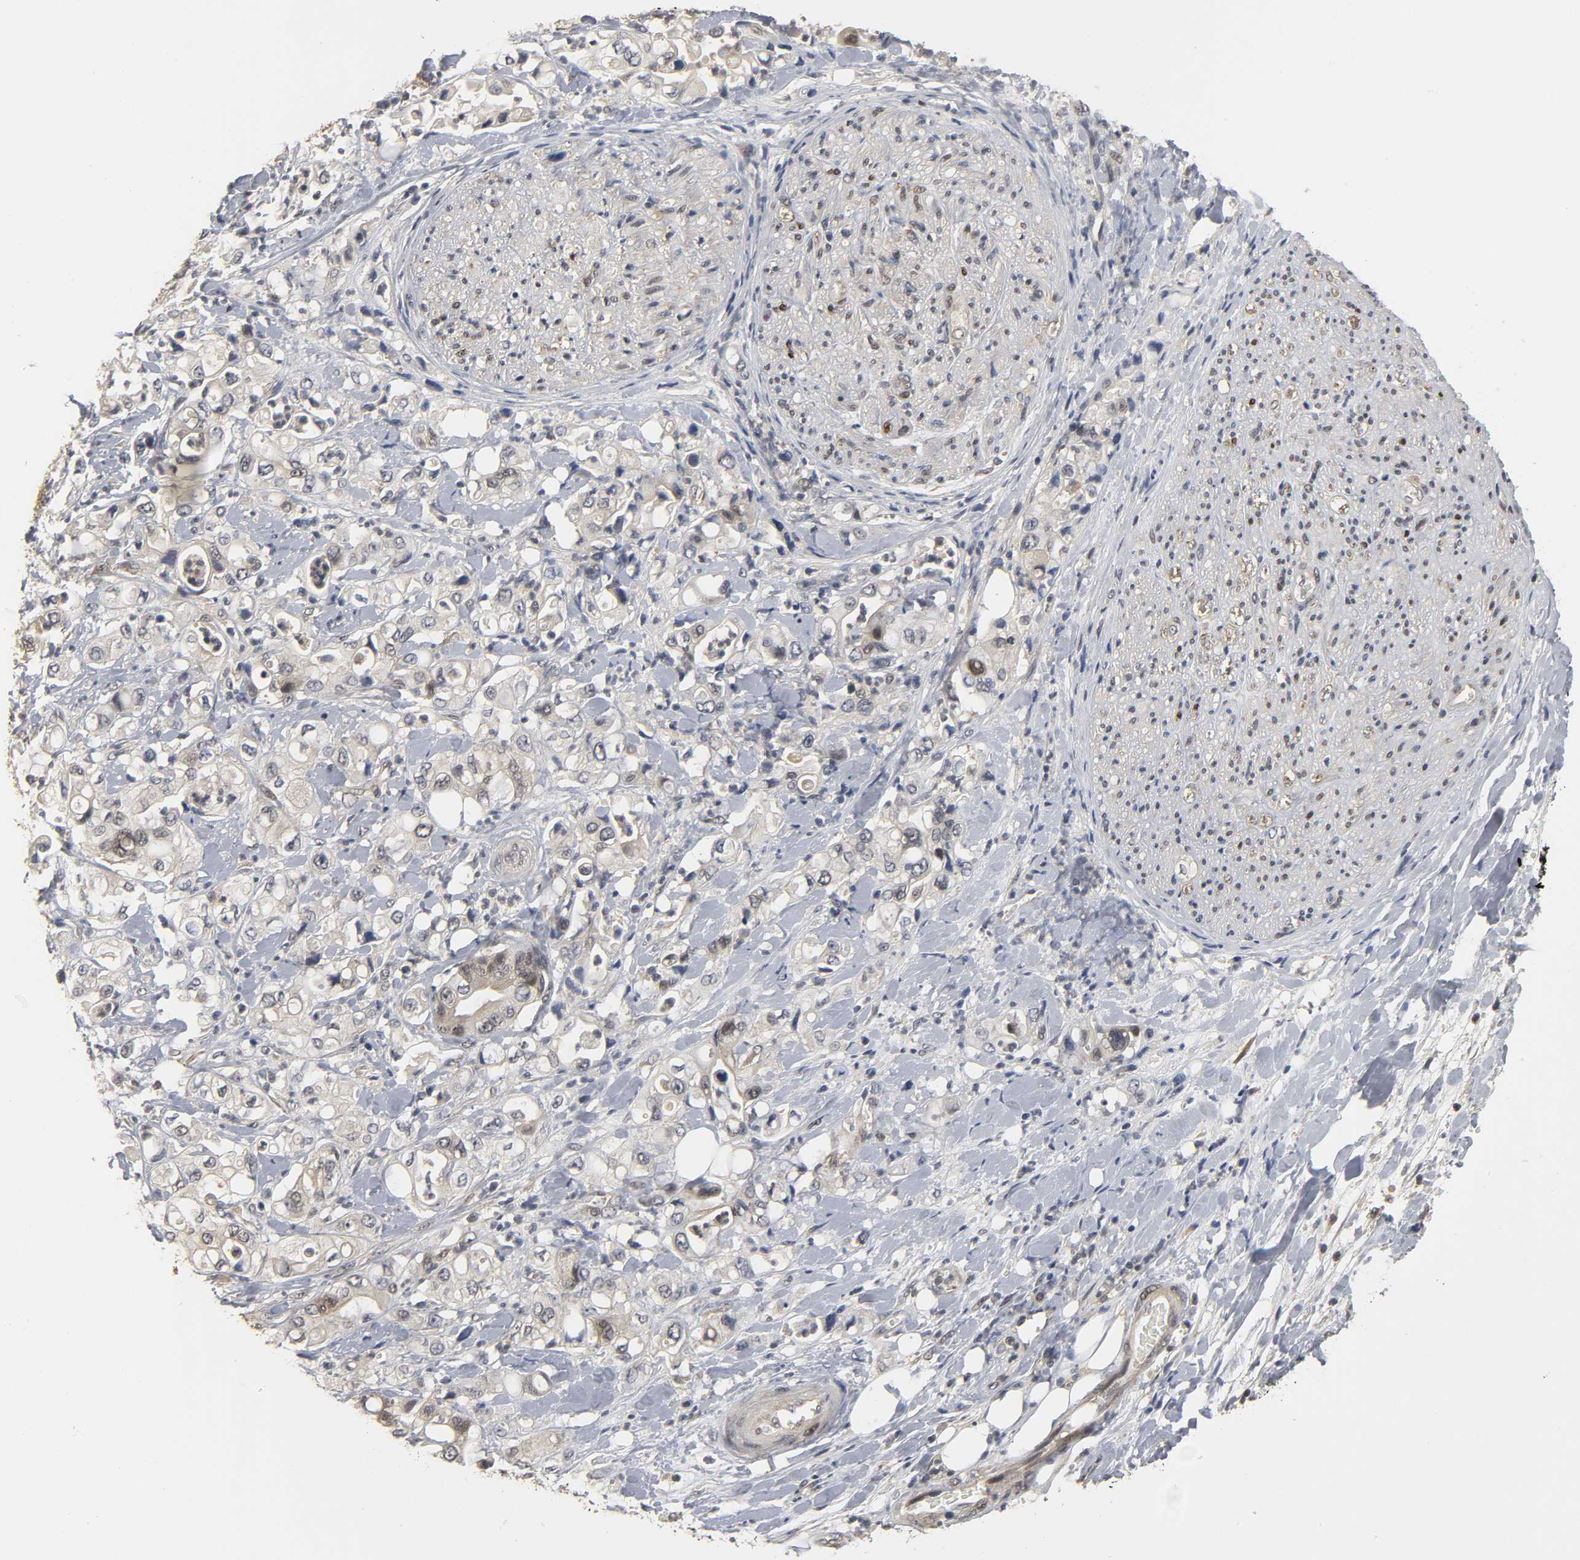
{"staining": {"intensity": "weak", "quantity": "25%-75%", "location": "cytoplasmic/membranous"}, "tissue": "pancreatic cancer", "cell_type": "Tumor cells", "image_type": "cancer", "snomed": [{"axis": "morphology", "description": "Adenocarcinoma, NOS"}, {"axis": "topography", "description": "Pancreas"}], "caption": "The immunohistochemical stain shows weak cytoplasmic/membranous positivity in tumor cells of pancreatic cancer (adenocarcinoma) tissue. (Brightfield microscopy of DAB IHC at high magnification).", "gene": "PARK7", "patient": {"sex": "male", "age": 70}}